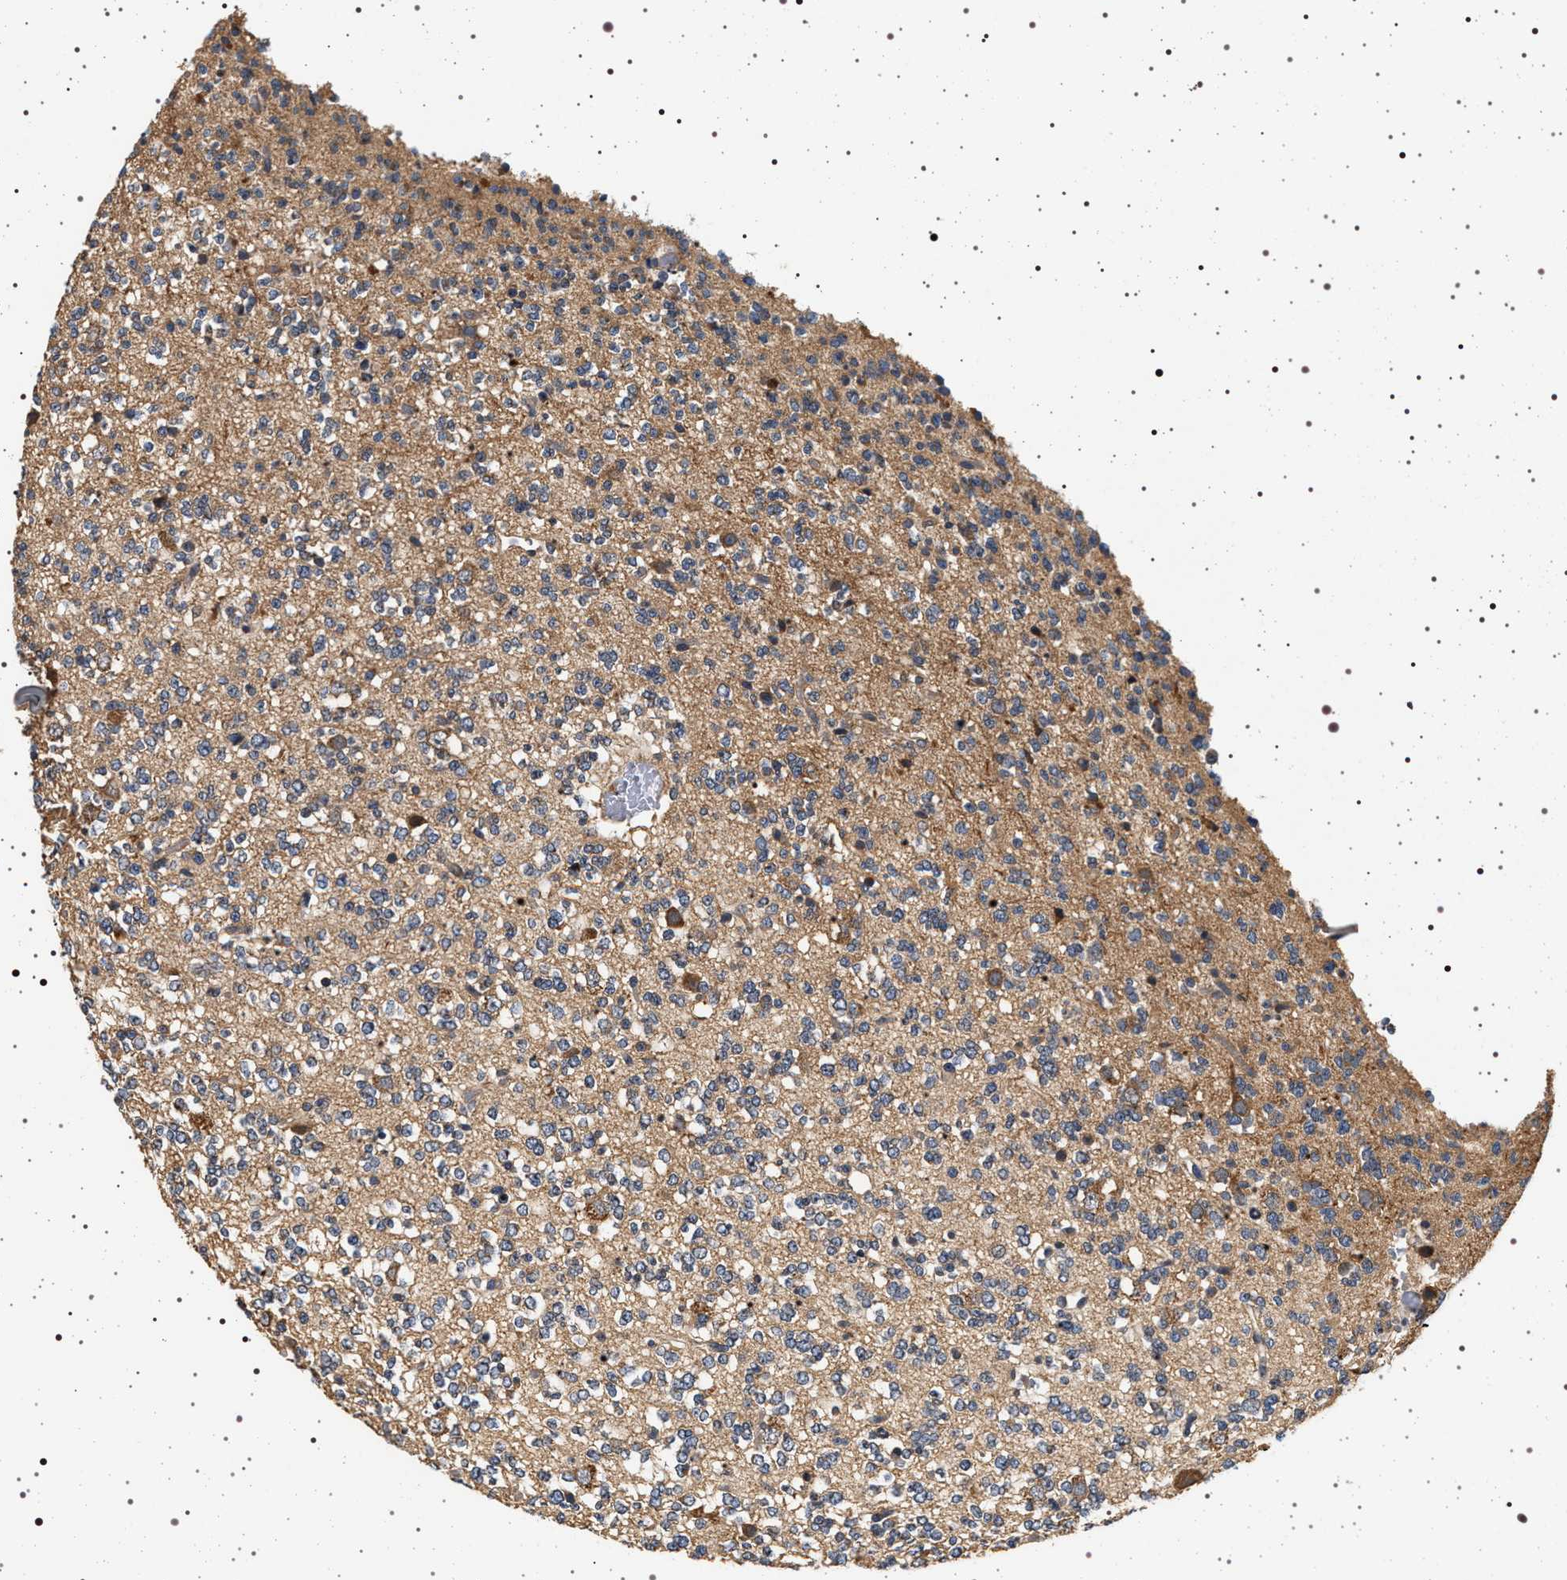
{"staining": {"intensity": "weak", "quantity": "25%-75%", "location": "cytoplasmic/membranous"}, "tissue": "glioma", "cell_type": "Tumor cells", "image_type": "cancer", "snomed": [{"axis": "morphology", "description": "Glioma, malignant, Low grade"}, {"axis": "topography", "description": "Brain"}], "caption": "Weak cytoplasmic/membranous staining for a protein is seen in approximately 25%-75% of tumor cells of glioma using immunohistochemistry (IHC).", "gene": "DCBLD2", "patient": {"sex": "male", "age": 38}}